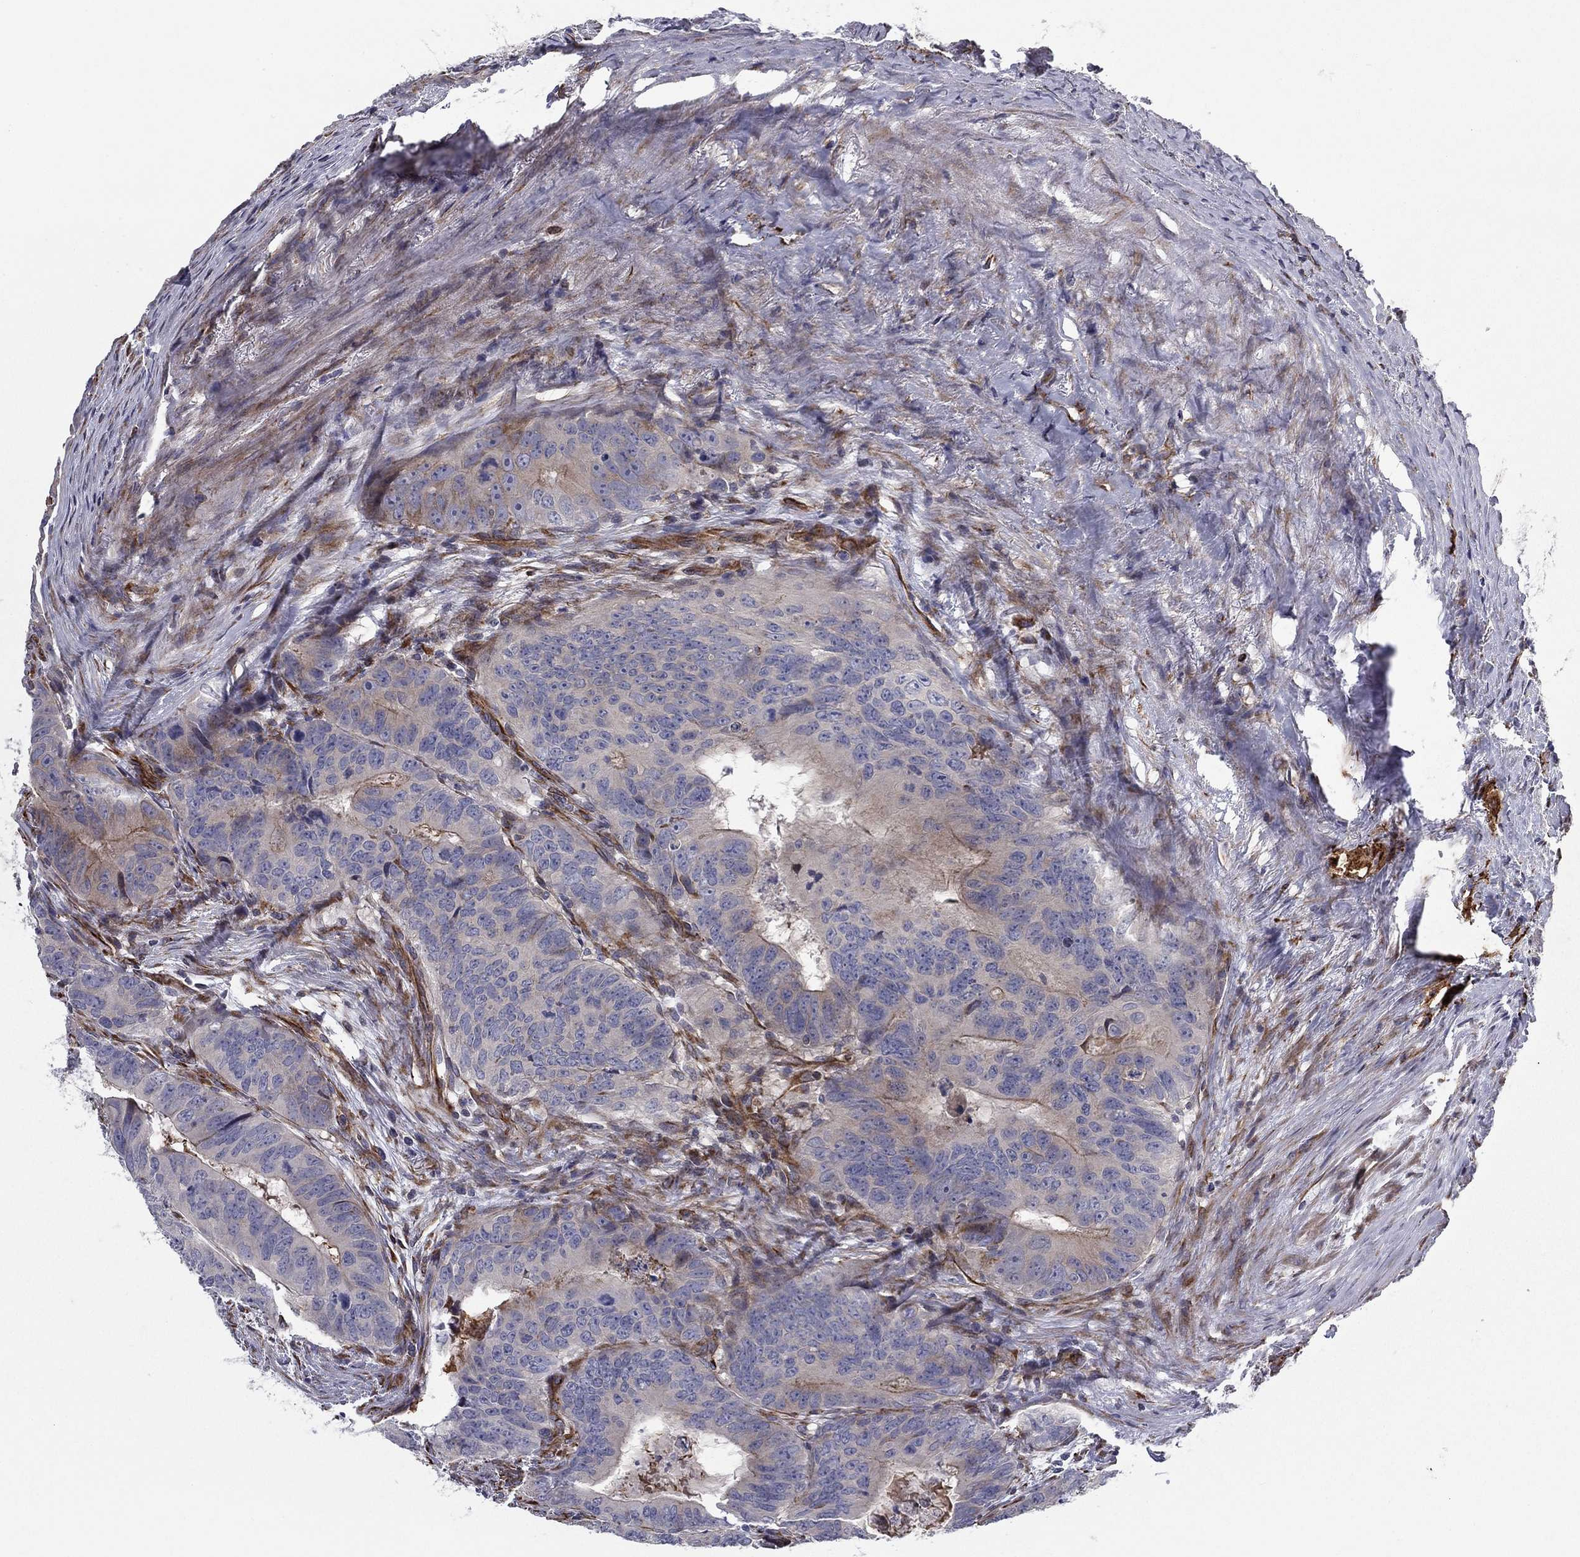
{"staining": {"intensity": "weak", "quantity": "<25%", "location": "cytoplasmic/membranous"}, "tissue": "colorectal cancer", "cell_type": "Tumor cells", "image_type": "cancer", "snomed": [{"axis": "morphology", "description": "Adenocarcinoma, NOS"}, {"axis": "topography", "description": "Colon"}], "caption": "Immunohistochemistry (IHC) image of neoplastic tissue: human colorectal cancer (adenocarcinoma) stained with DAB (3,3'-diaminobenzidine) shows no significant protein positivity in tumor cells.", "gene": "CLSTN1", "patient": {"sex": "male", "age": 79}}